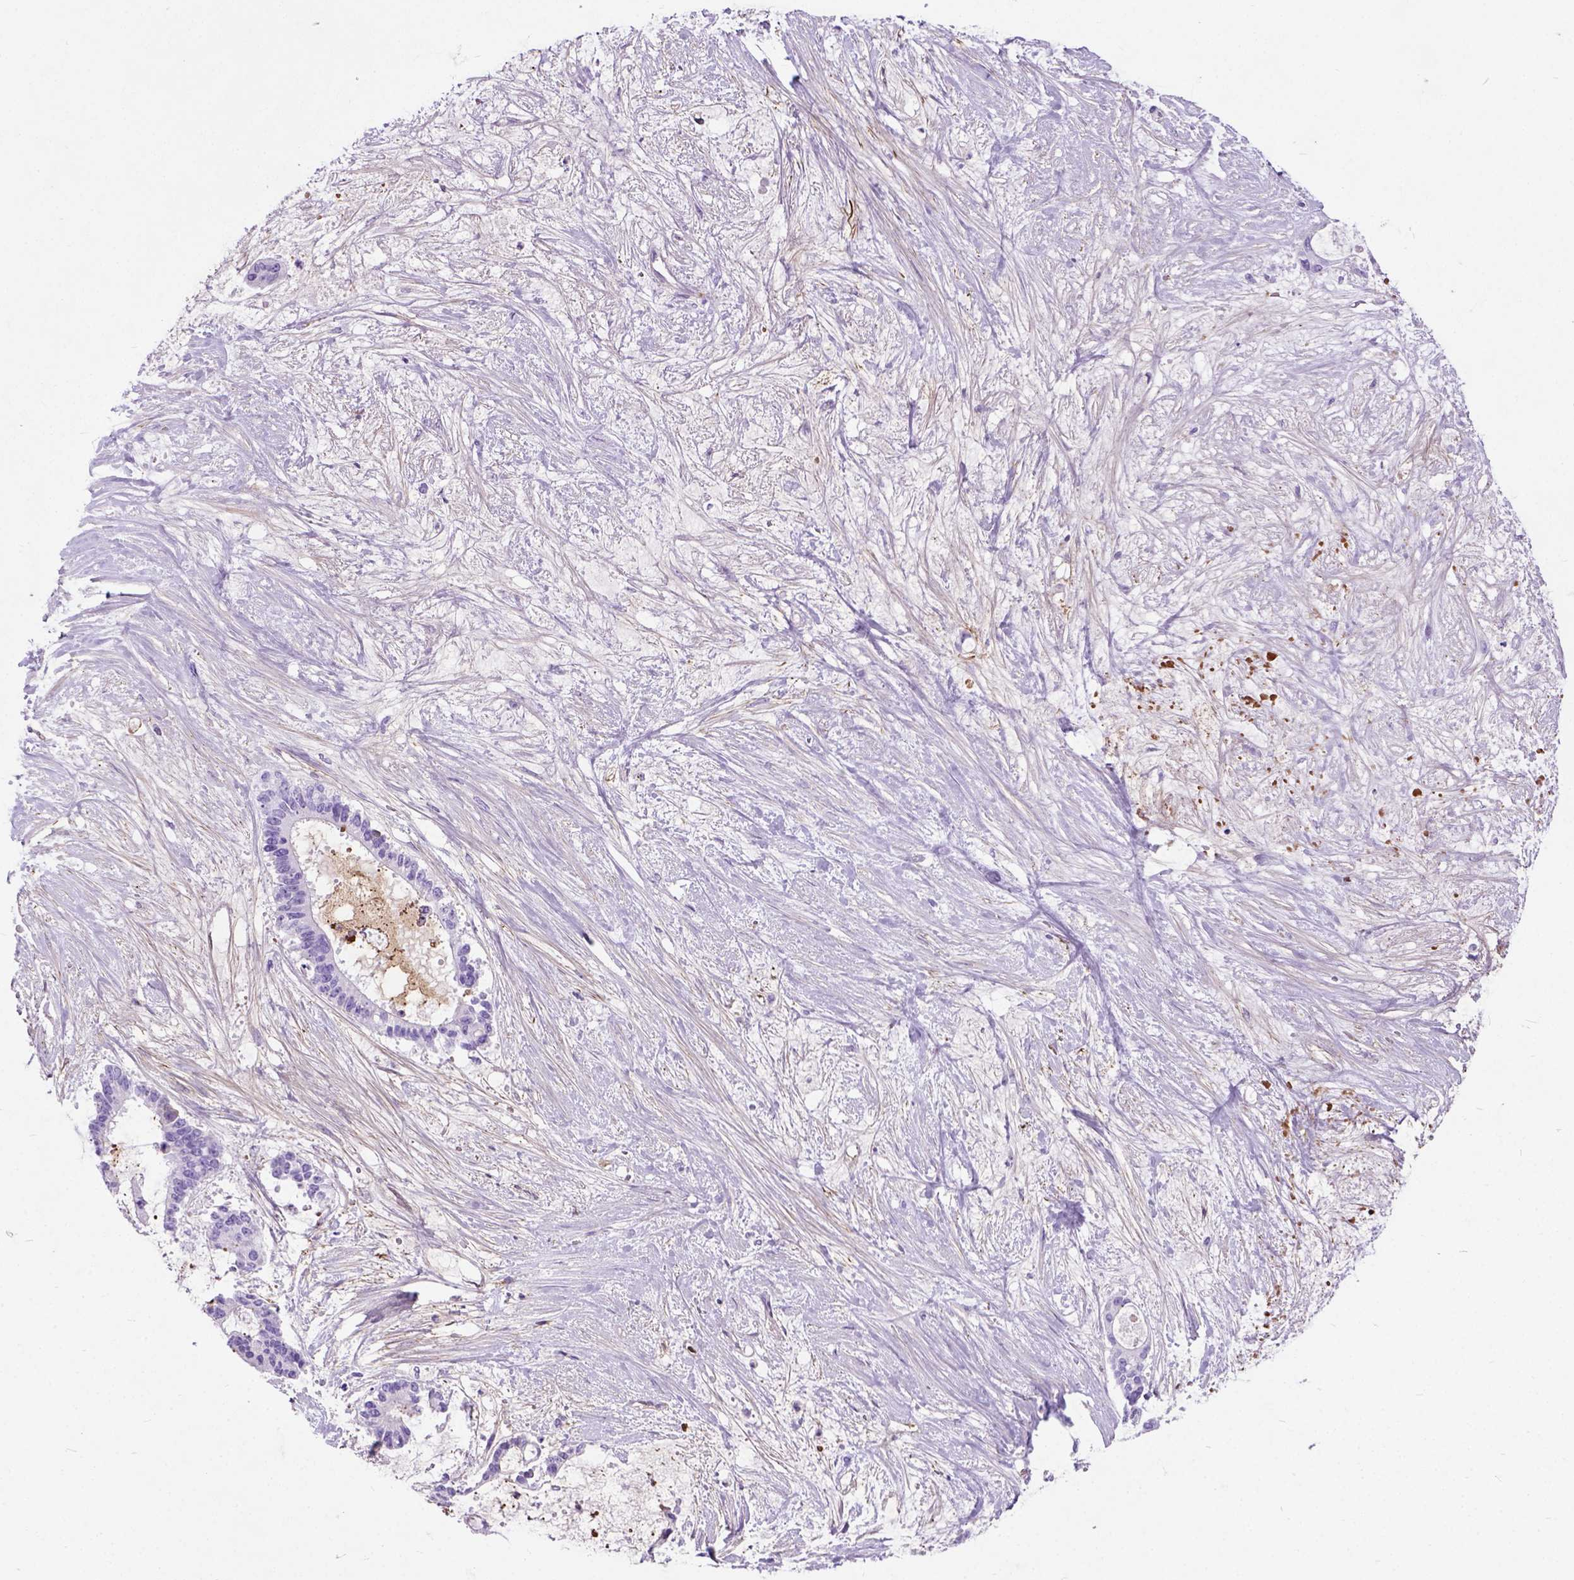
{"staining": {"intensity": "negative", "quantity": "none", "location": "none"}, "tissue": "liver cancer", "cell_type": "Tumor cells", "image_type": "cancer", "snomed": [{"axis": "morphology", "description": "Normal tissue, NOS"}, {"axis": "morphology", "description": "Cholangiocarcinoma"}, {"axis": "topography", "description": "Liver"}, {"axis": "topography", "description": "Peripheral nerve tissue"}], "caption": "DAB immunohistochemical staining of liver cancer demonstrates no significant expression in tumor cells.", "gene": "ADAMTS8", "patient": {"sex": "female", "age": 73}}